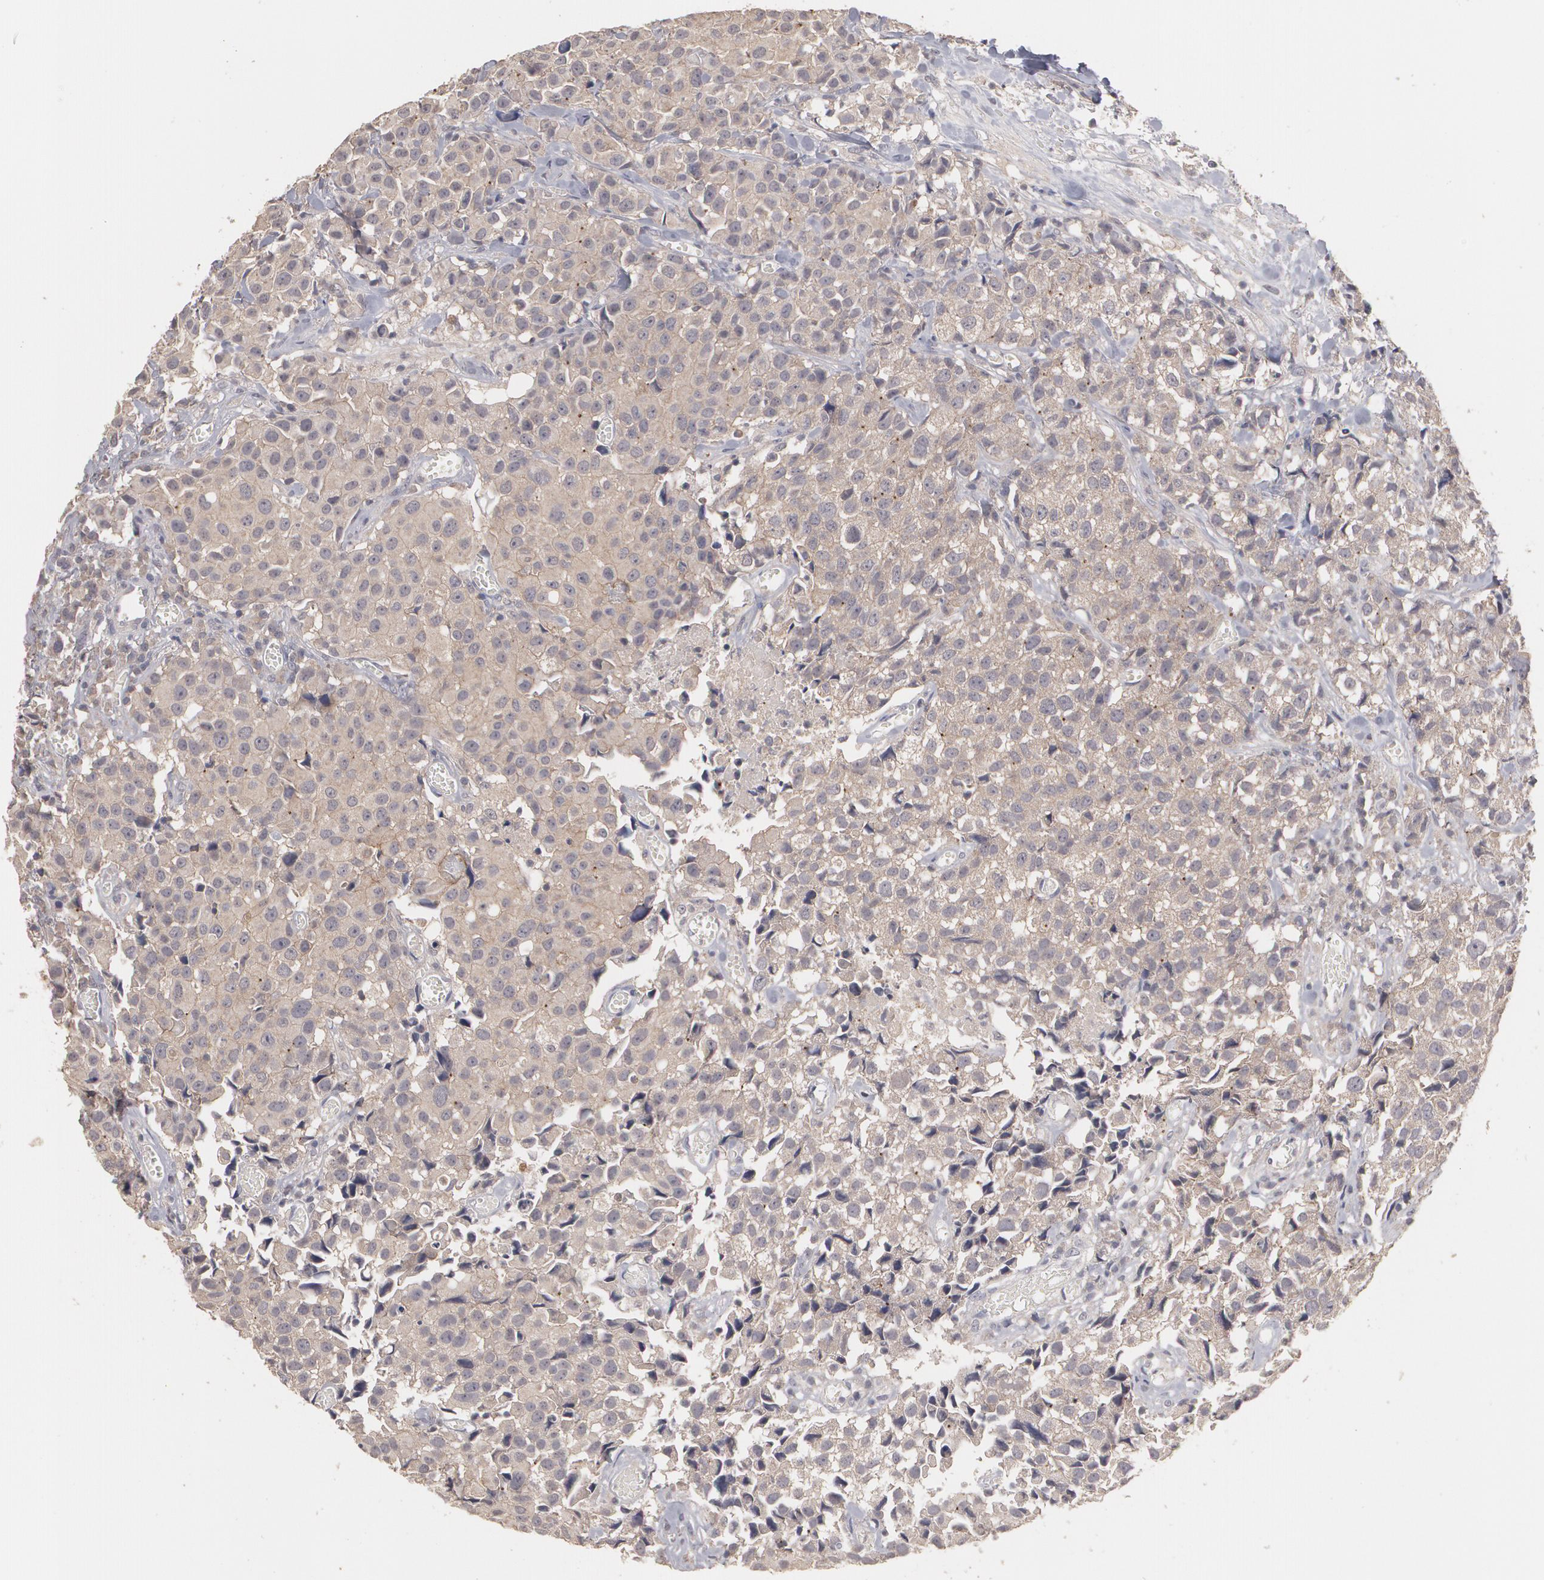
{"staining": {"intensity": "weak", "quantity": ">75%", "location": "cytoplasmic/membranous"}, "tissue": "urothelial cancer", "cell_type": "Tumor cells", "image_type": "cancer", "snomed": [{"axis": "morphology", "description": "Urothelial carcinoma, High grade"}, {"axis": "topography", "description": "Urinary bladder"}], "caption": "Protein staining by IHC reveals weak cytoplasmic/membranous expression in approximately >75% of tumor cells in urothelial cancer.", "gene": "ARF6", "patient": {"sex": "female", "age": 75}}